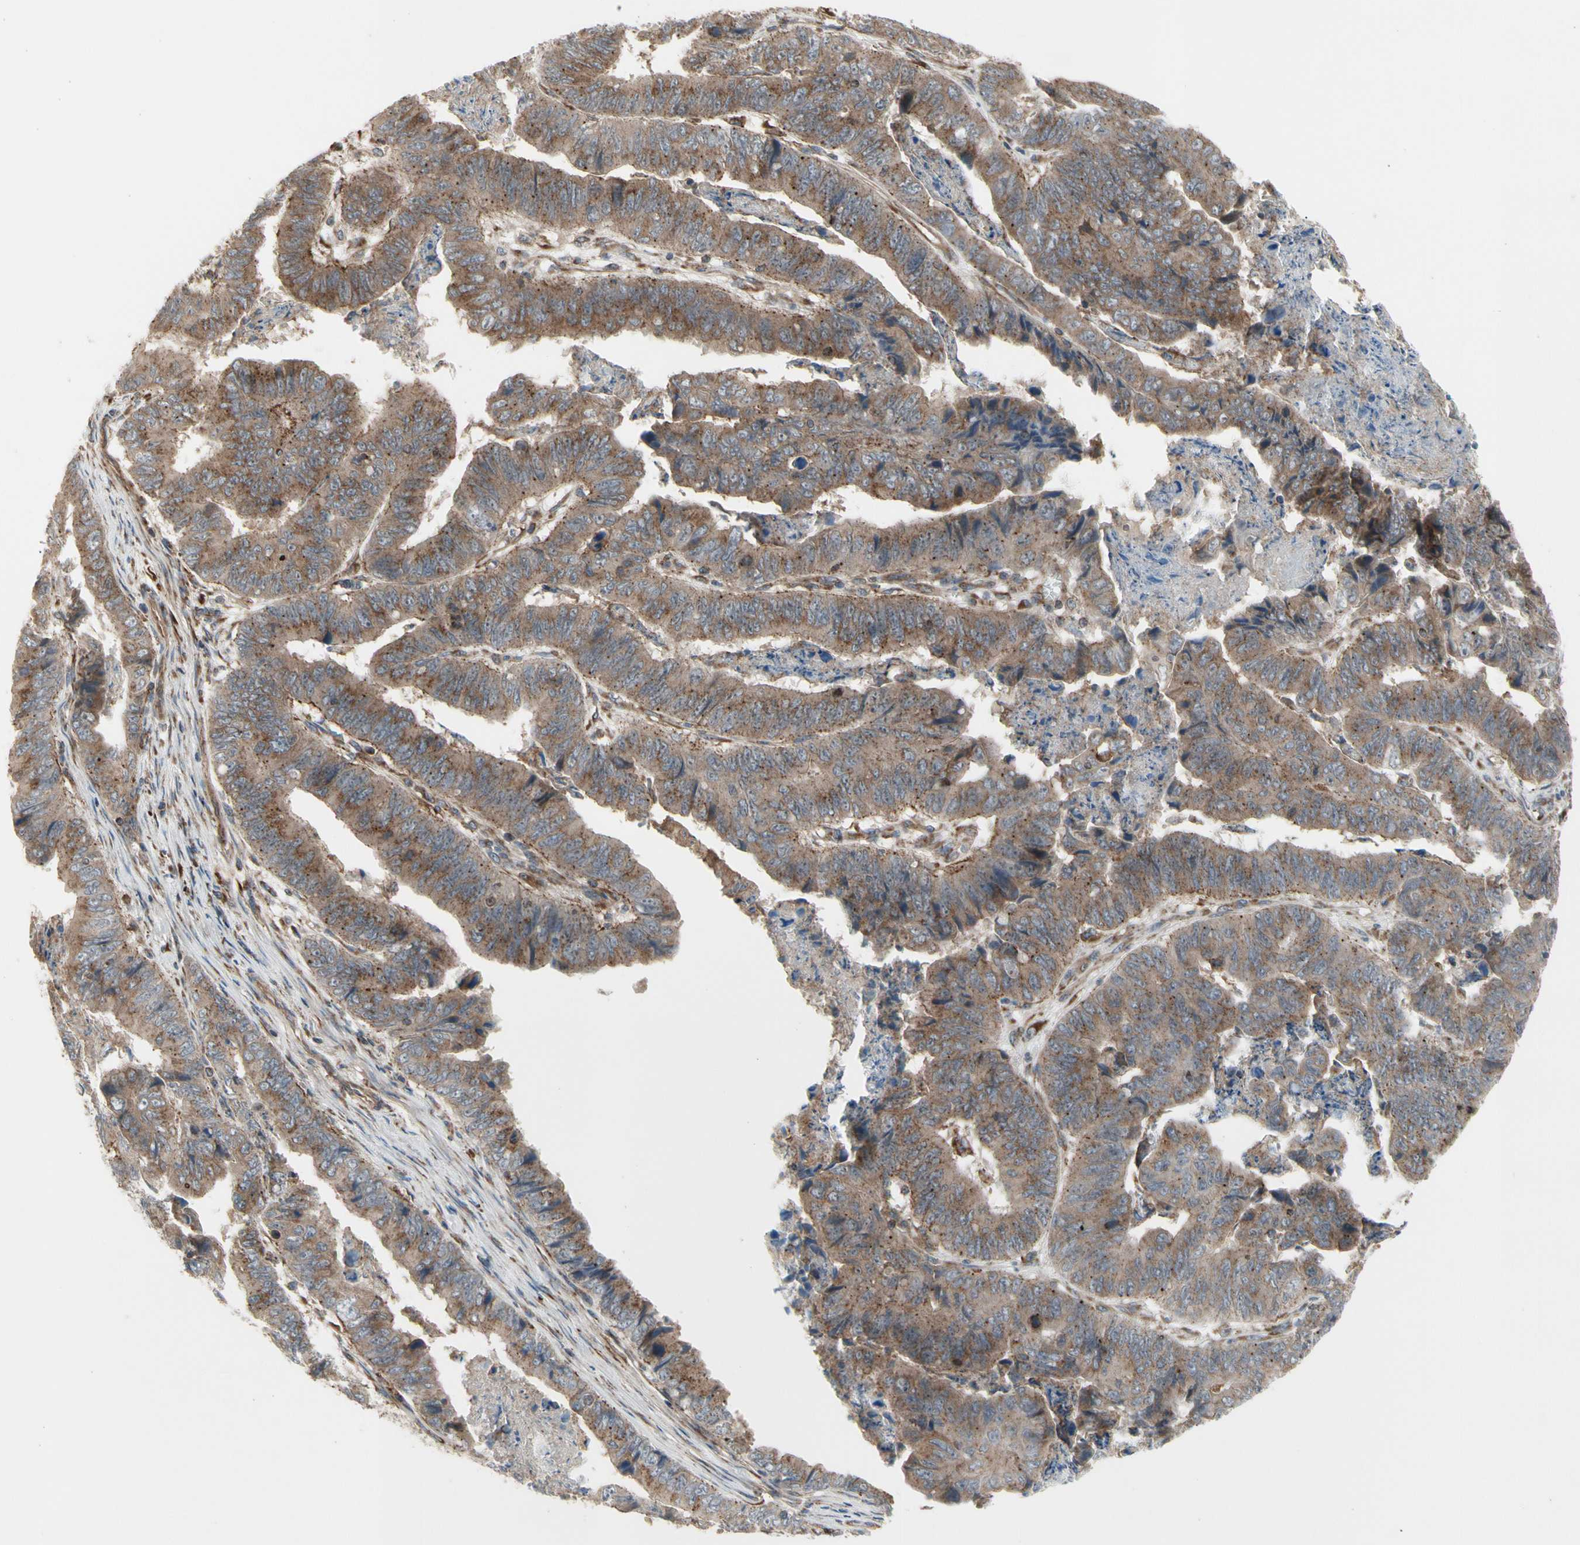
{"staining": {"intensity": "moderate", "quantity": ">75%", "location": "cytoplasmic/membranous"}, "tissue": "stomach cancer", "cell_type": "Tumor cells", "image_type": "cancer", "snomed": [{"axis": "morphology", "description": "Adenocarcinoma, NOS"}, {"axis": "topography", "description": "Stomach, lower"}], "caption": "This is an image of IHC staining of stomach cancer, which shows moderate positivity in the cytoplasmic/membranous of tumor cells.", "gene": "SLC39A9", "patient": {"sex": "male", "age": 77}}